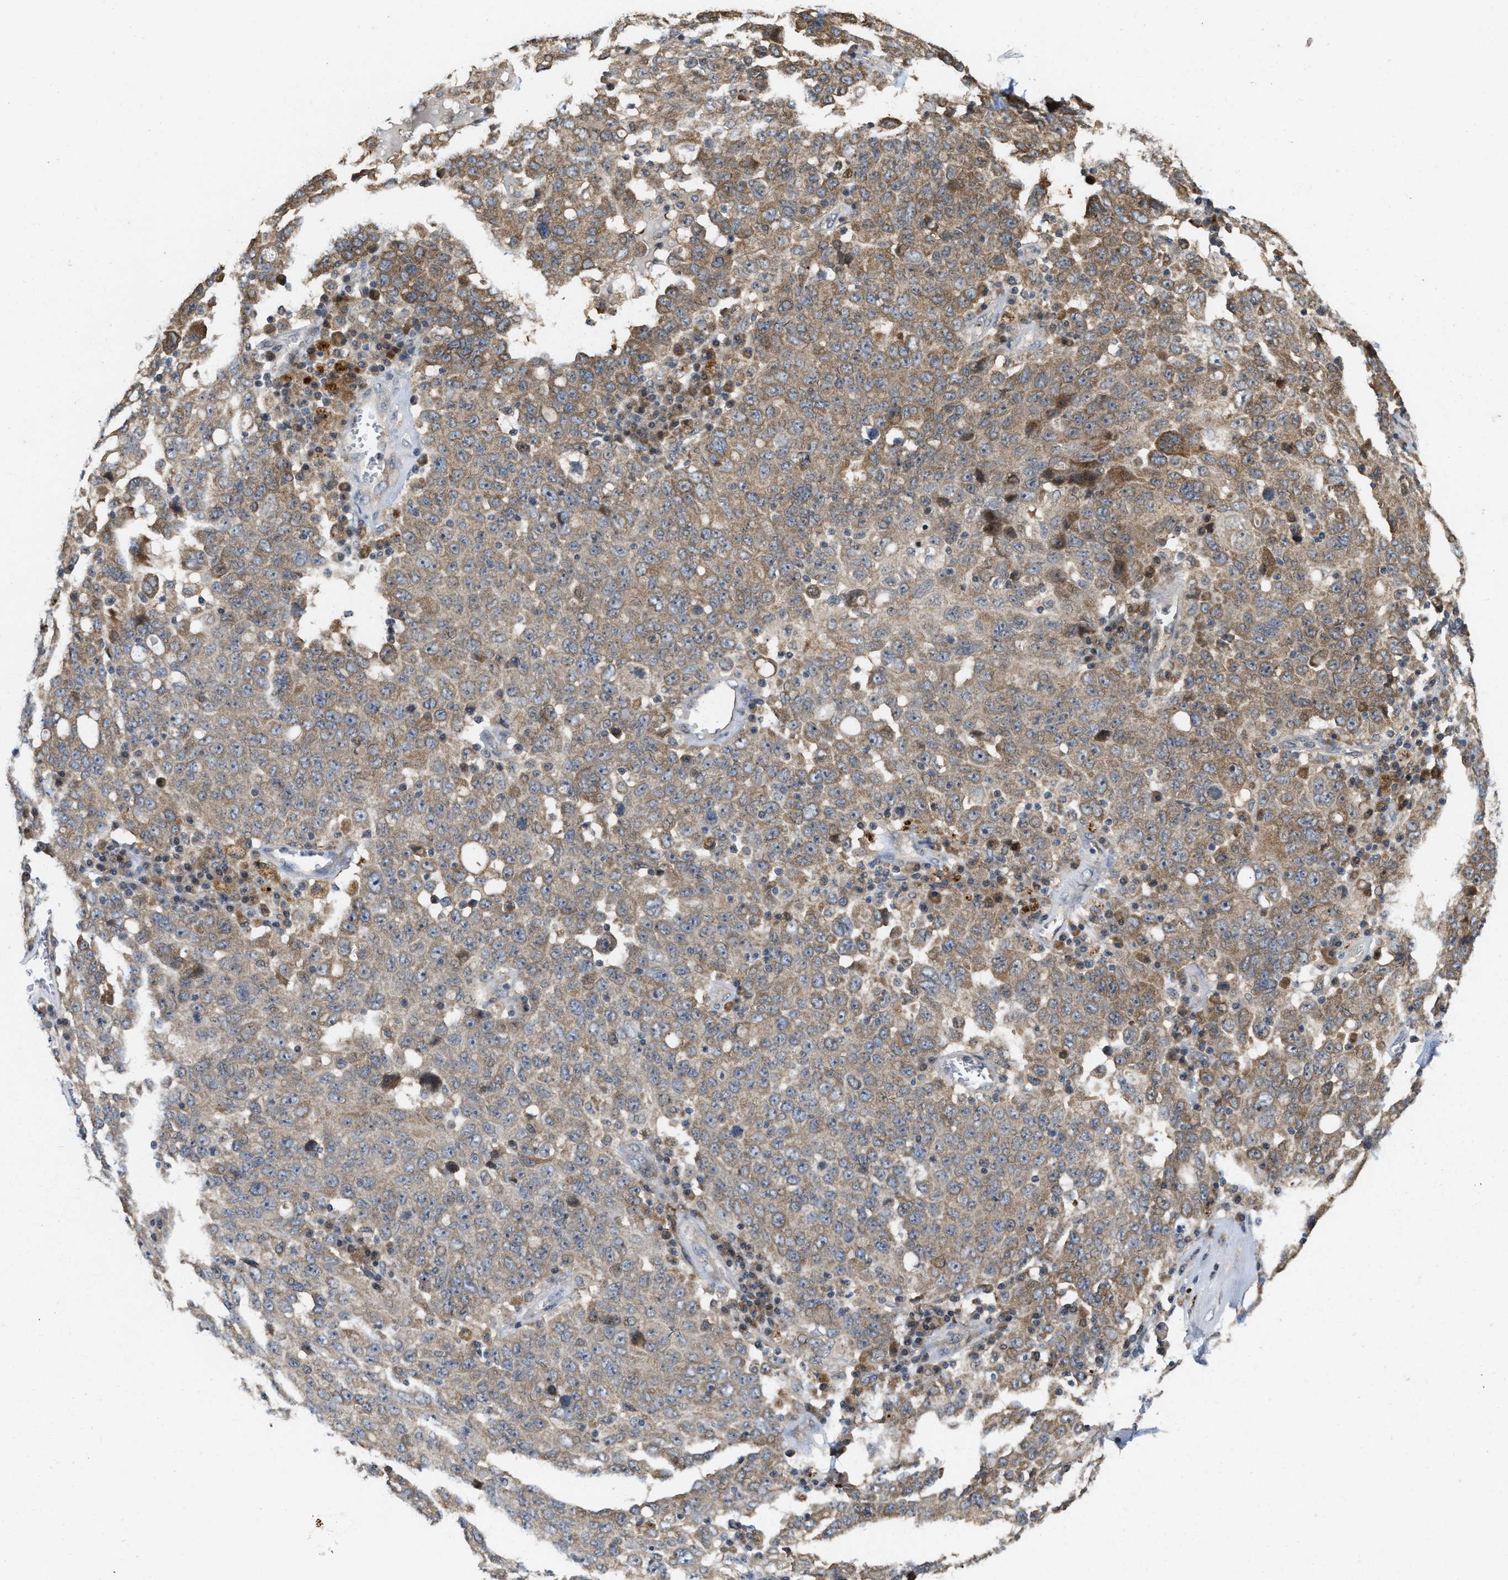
{"staining": {"intensity": "moderate", "quantity": ">75%", "location": "cytoplasmic/membranous"}, "tissue": "ovarian cancer", "cell_type": "Tumor cells", "image_type": "cancer", "snomed": [{"axis": "morphology", "description": "Carcinoma, endometroid"}, {"axis": "topography", "description": "Ovary"}], "caption": "Approximately >75% of tumor cells in human endometroid carcinoma (ovarian) display moderate cytoplasmic/membranous protein staining as visualized by brown immunohistochemical staining.", "gene": "CSNK1A1", "patient": {"sex": "female", "age": 62}}